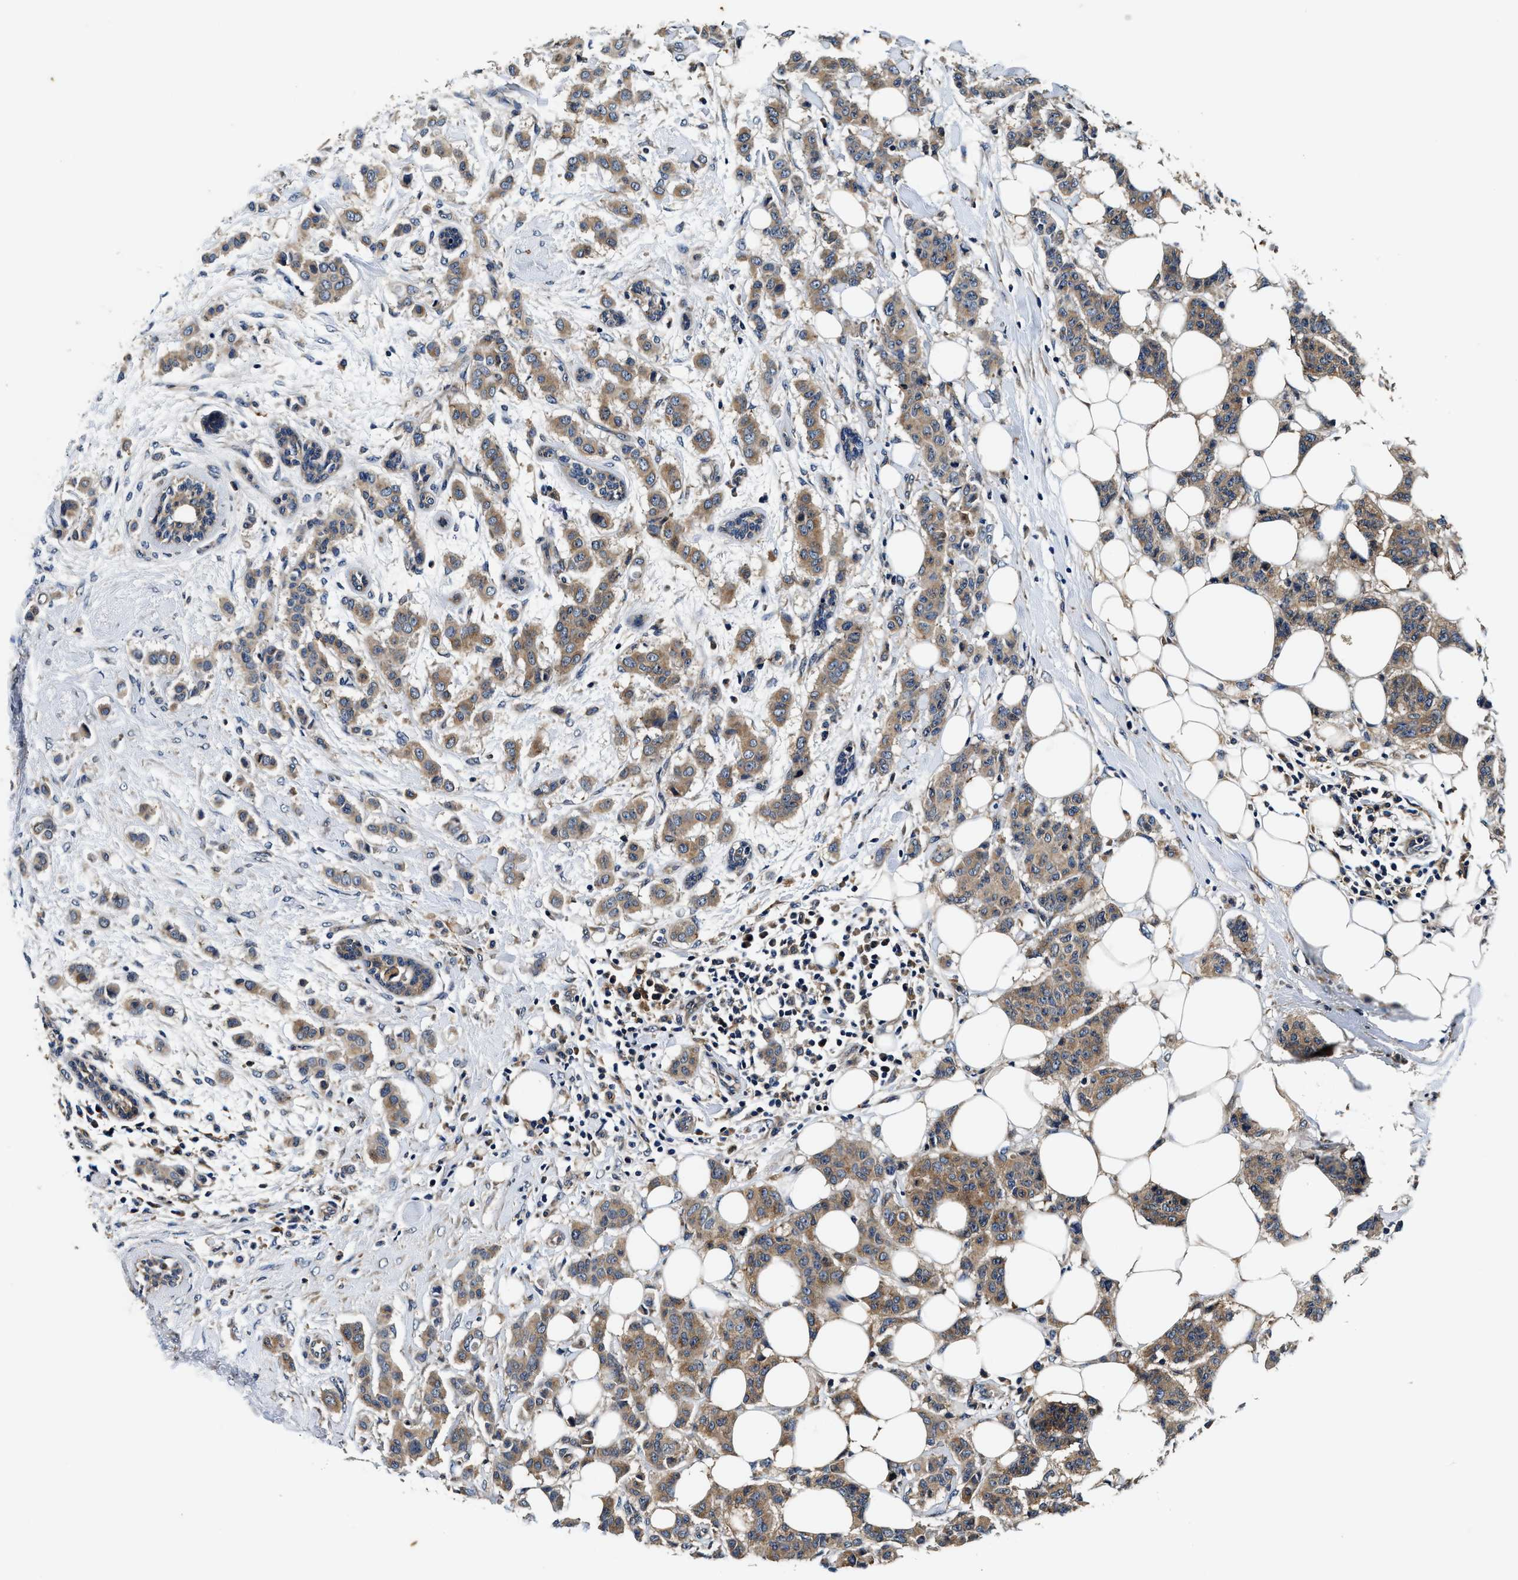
{"staining": {"intensity": "moderate", "quantity": ">75%", "location": "cytoplasmic/membranous"}, "tissue": "breast cancer", "cell_type": "Tumor cells", "image_type": "cancer", "snomed": [{"axis": "morphology", "description": "Duct carcinoma"}, {"axis": "topography", "description": "Breast"}], "caption": "A histopathology image of breast cancer stained for a protein exhibits moderate cytoplasmic/membranous brown staining in tumor cells.", "gene": "PI4KB", "patient": {"sex": "female", "age": 40}}